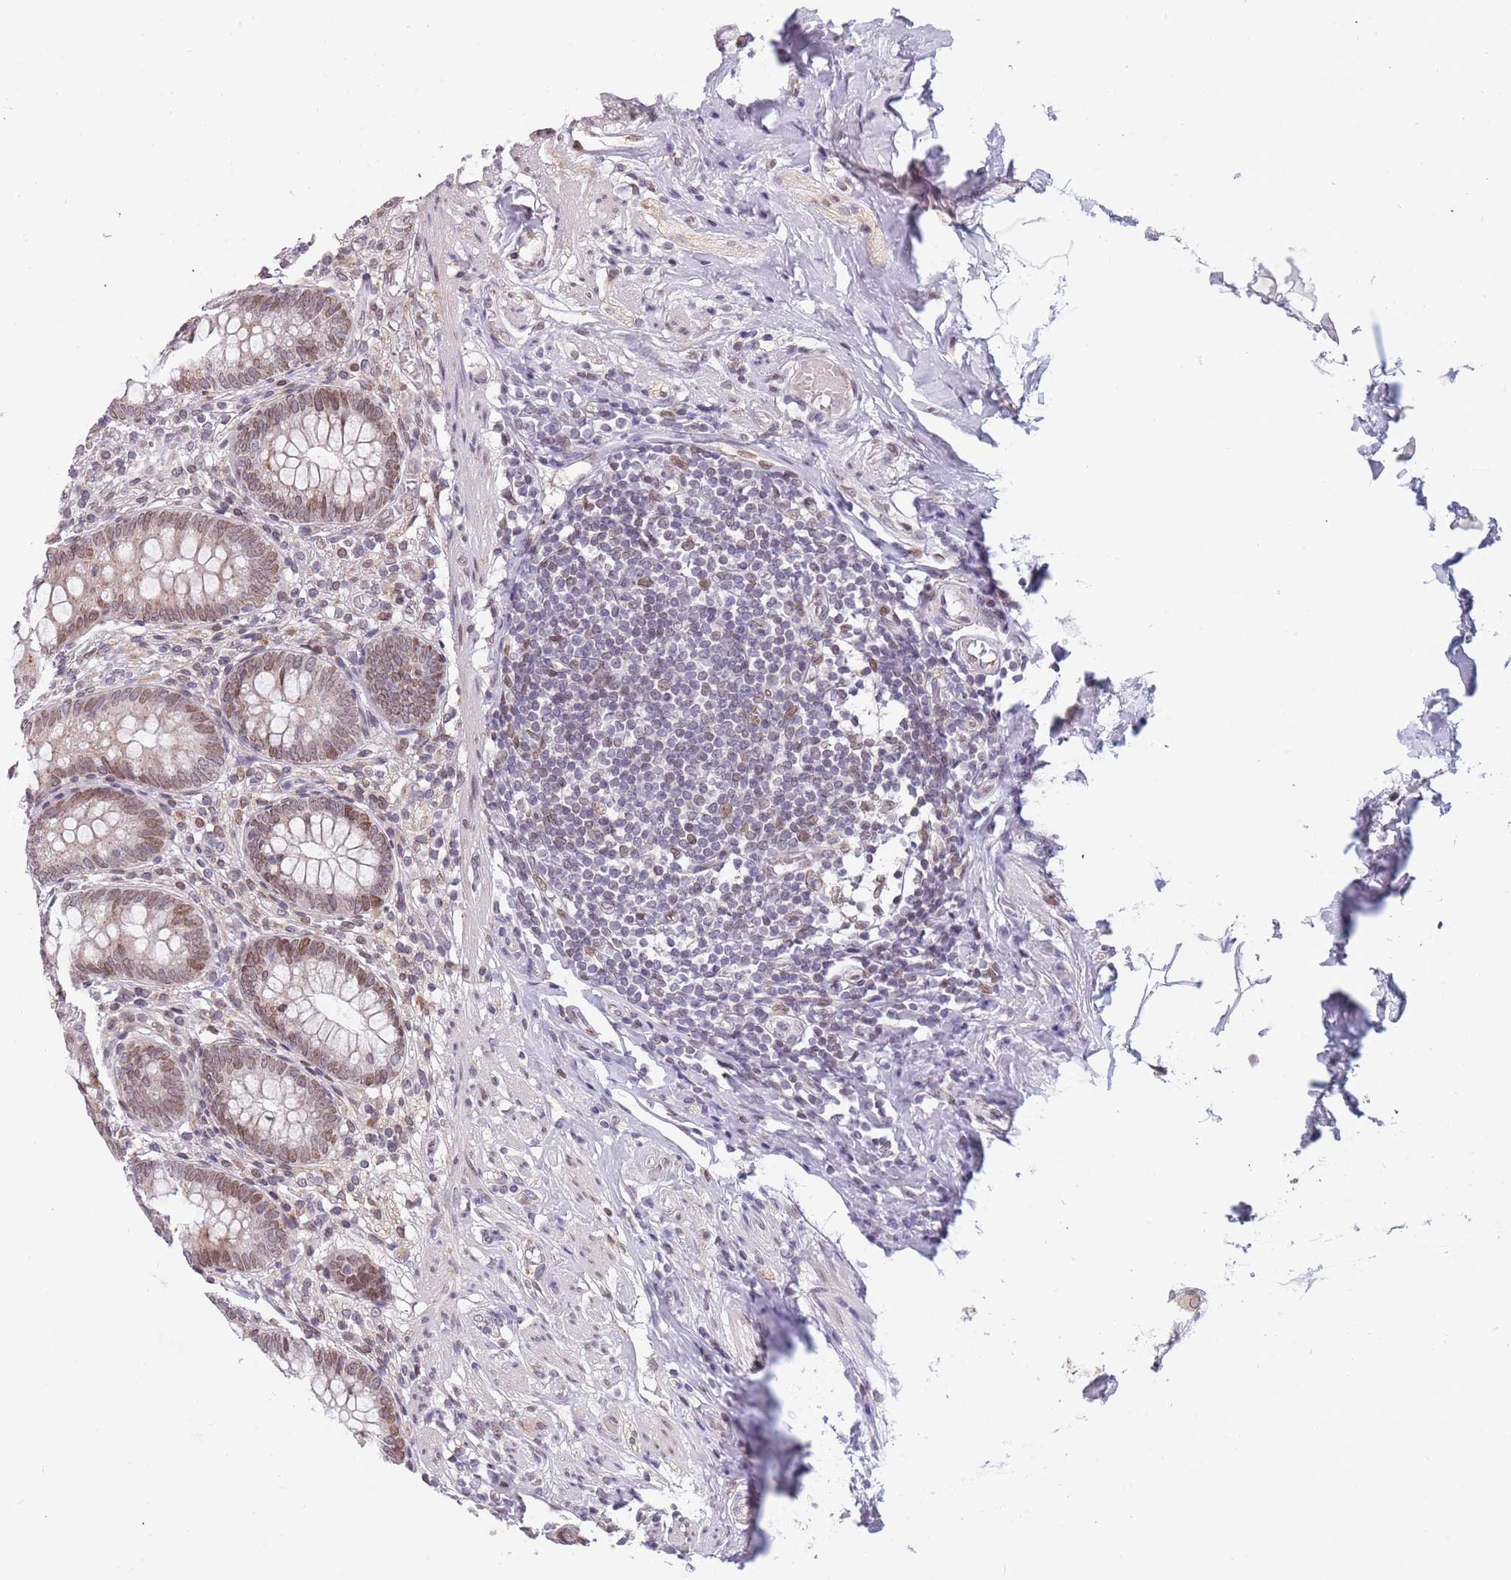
{"staining": {"intensity": "moderate", "quantity": ">75%", "location": "cytoplasmic/membranous,nuclear"}, "tissue": "appendix", "cell_type": "Glandular cells", "image_type": "normal", "snomed": [{"axis": "morphology", "description": "Normal tissue, NOS"}, {"axis": "topography", "description": "Appendix"}], "caption": "High-power microscopy captured an immunohistochemistry micrograph of unremarkable appendix, revealing moderate cytoplasmic/membranous,nuclear staining in about >75% of glandular cells. (DAB IHC with brightfield microscopy, high magnification).", "gene": "KLHDC2", "patient": {"sex": "male", "age": 55}}